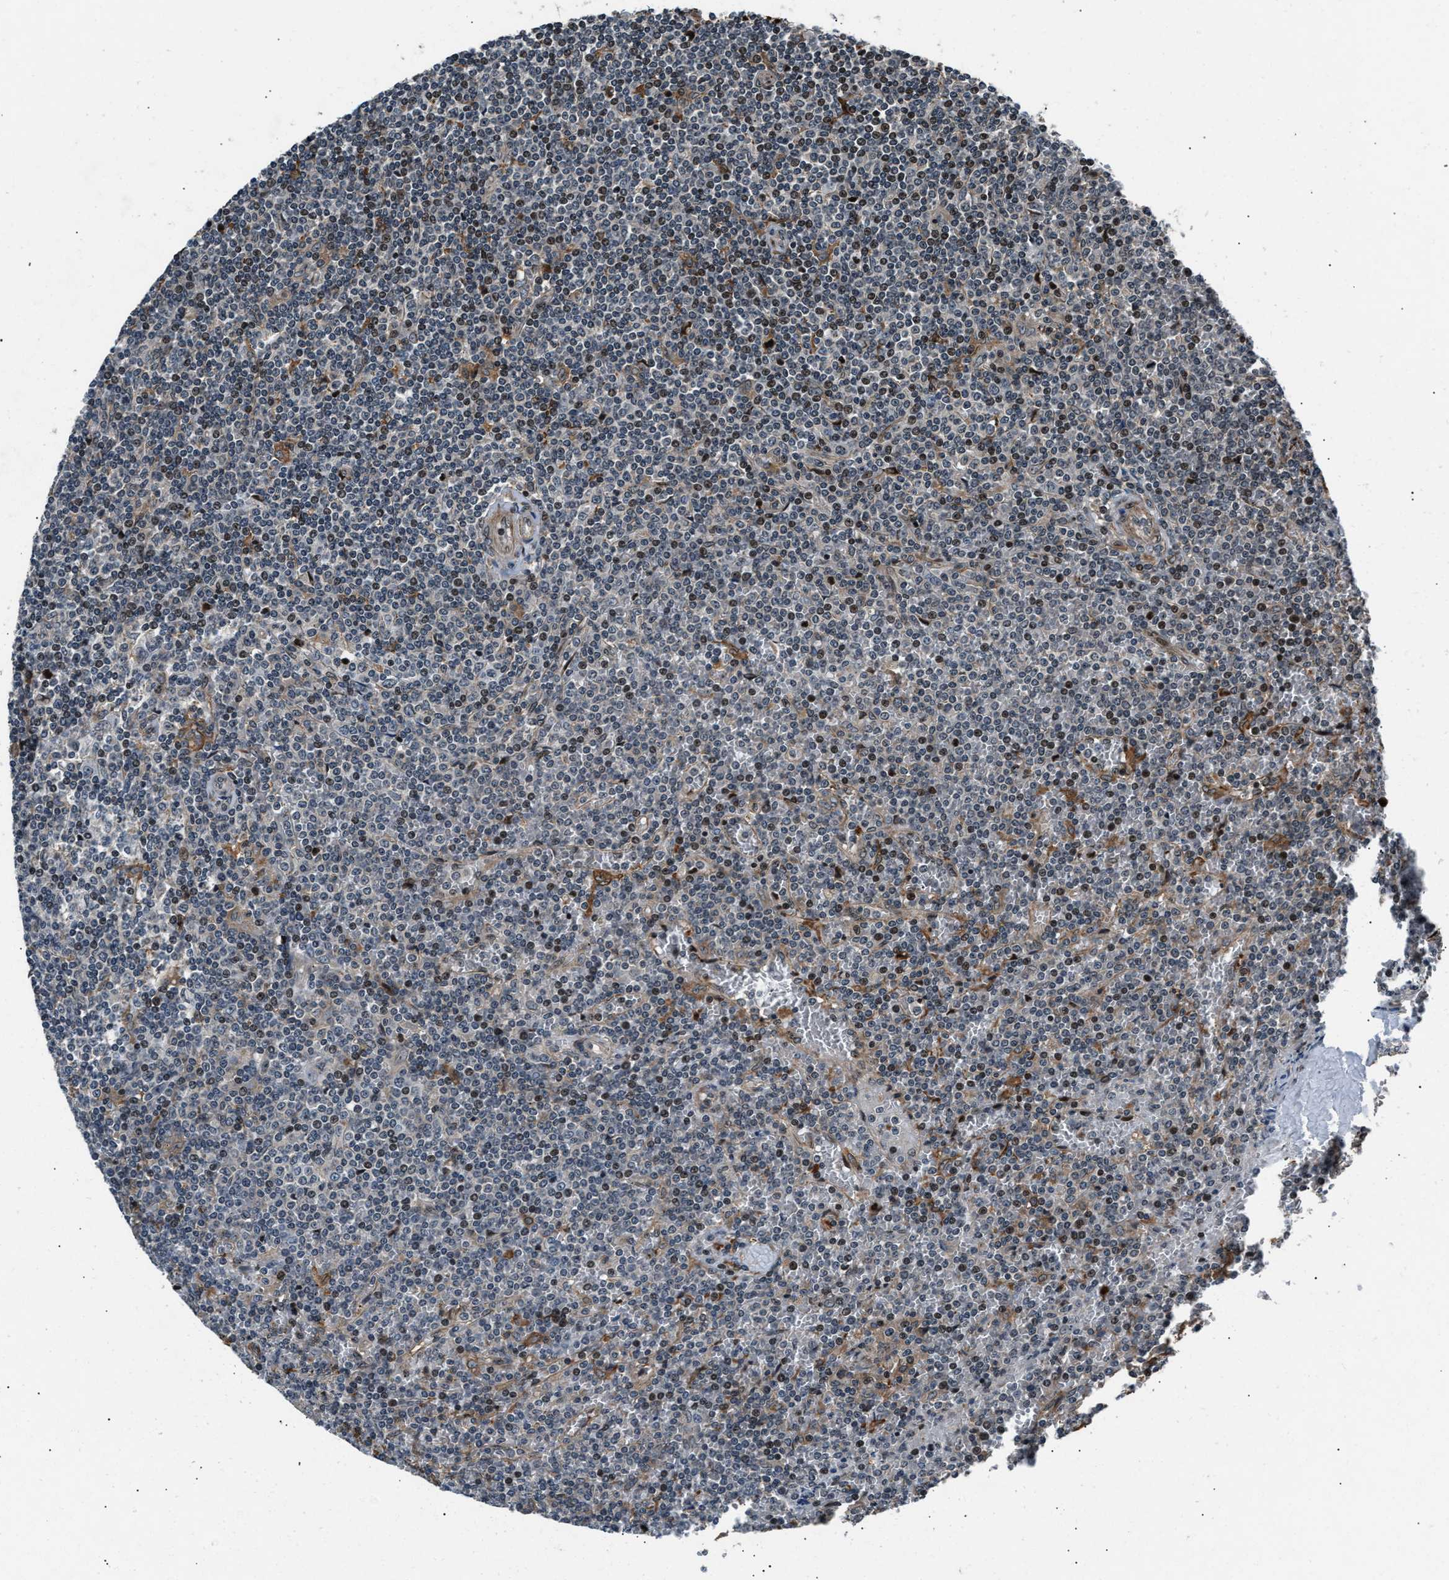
{"staining": {"intensity": "negative", "quantity": "none", "location": "none"}, "tissue": "lymphoma", "cell_type": "Tumor cells", "image_type": "cancer", "snomed": [{"axis": "morphology", "description": "Malignant lymphoma, non-Hodgkin's type, Low grade"}, {"axis": "topography", "description": "Spleen"}], "caption": "DAB immunohistochemical staining of human malignant lymphoma, non-Hodgkin's type (low-grade) reveals no significant expression in tumor cells.", "gene": "DYNC2I1", "patient": {"sex": "female", "age": 19}}